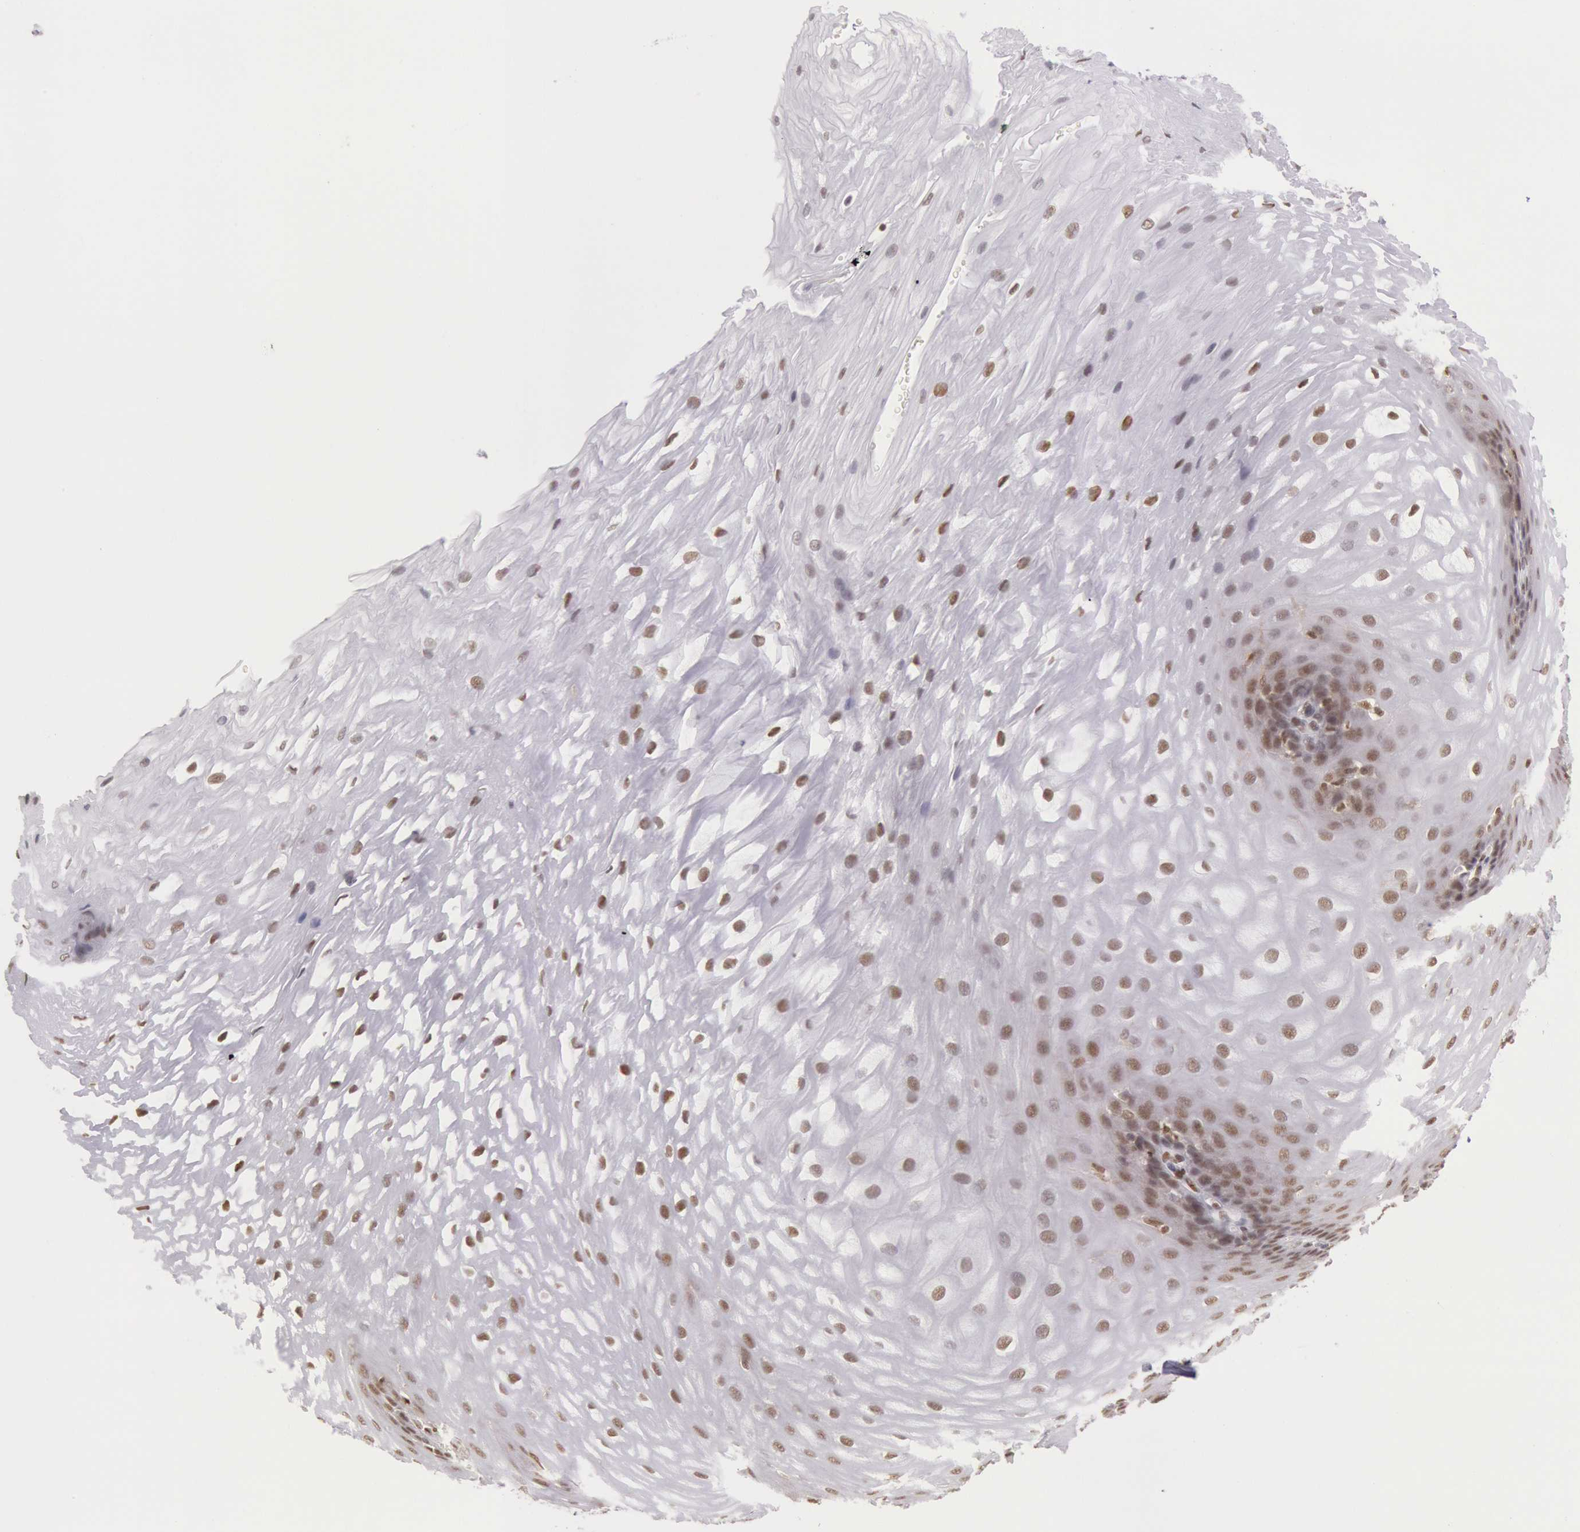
{"staining": {"intensity": "weak", "quantity": "25%-75%", "location": "nuclear"}, "tissue": "esophagus", "cell_type": "Squamous epithelial cells", "image_type": "normal", "snomed": [{"axis": "morphology", "description": "Normal tissue, NOS"}, {"axis": "morphology", "description": "Adenocarcinoma, NOS"}, {"axis": "topography", "description": "Esophagus"}, {"axis": "topography", "description": "Stomach"}], "caption": "Squamous epithelial cells exhibit low levels of weak nuclear staining in approximately 25%-75% of cells in benign human esophagus.", "gene": "ESS2", "patient": {"sex": "male", "age": 62}}